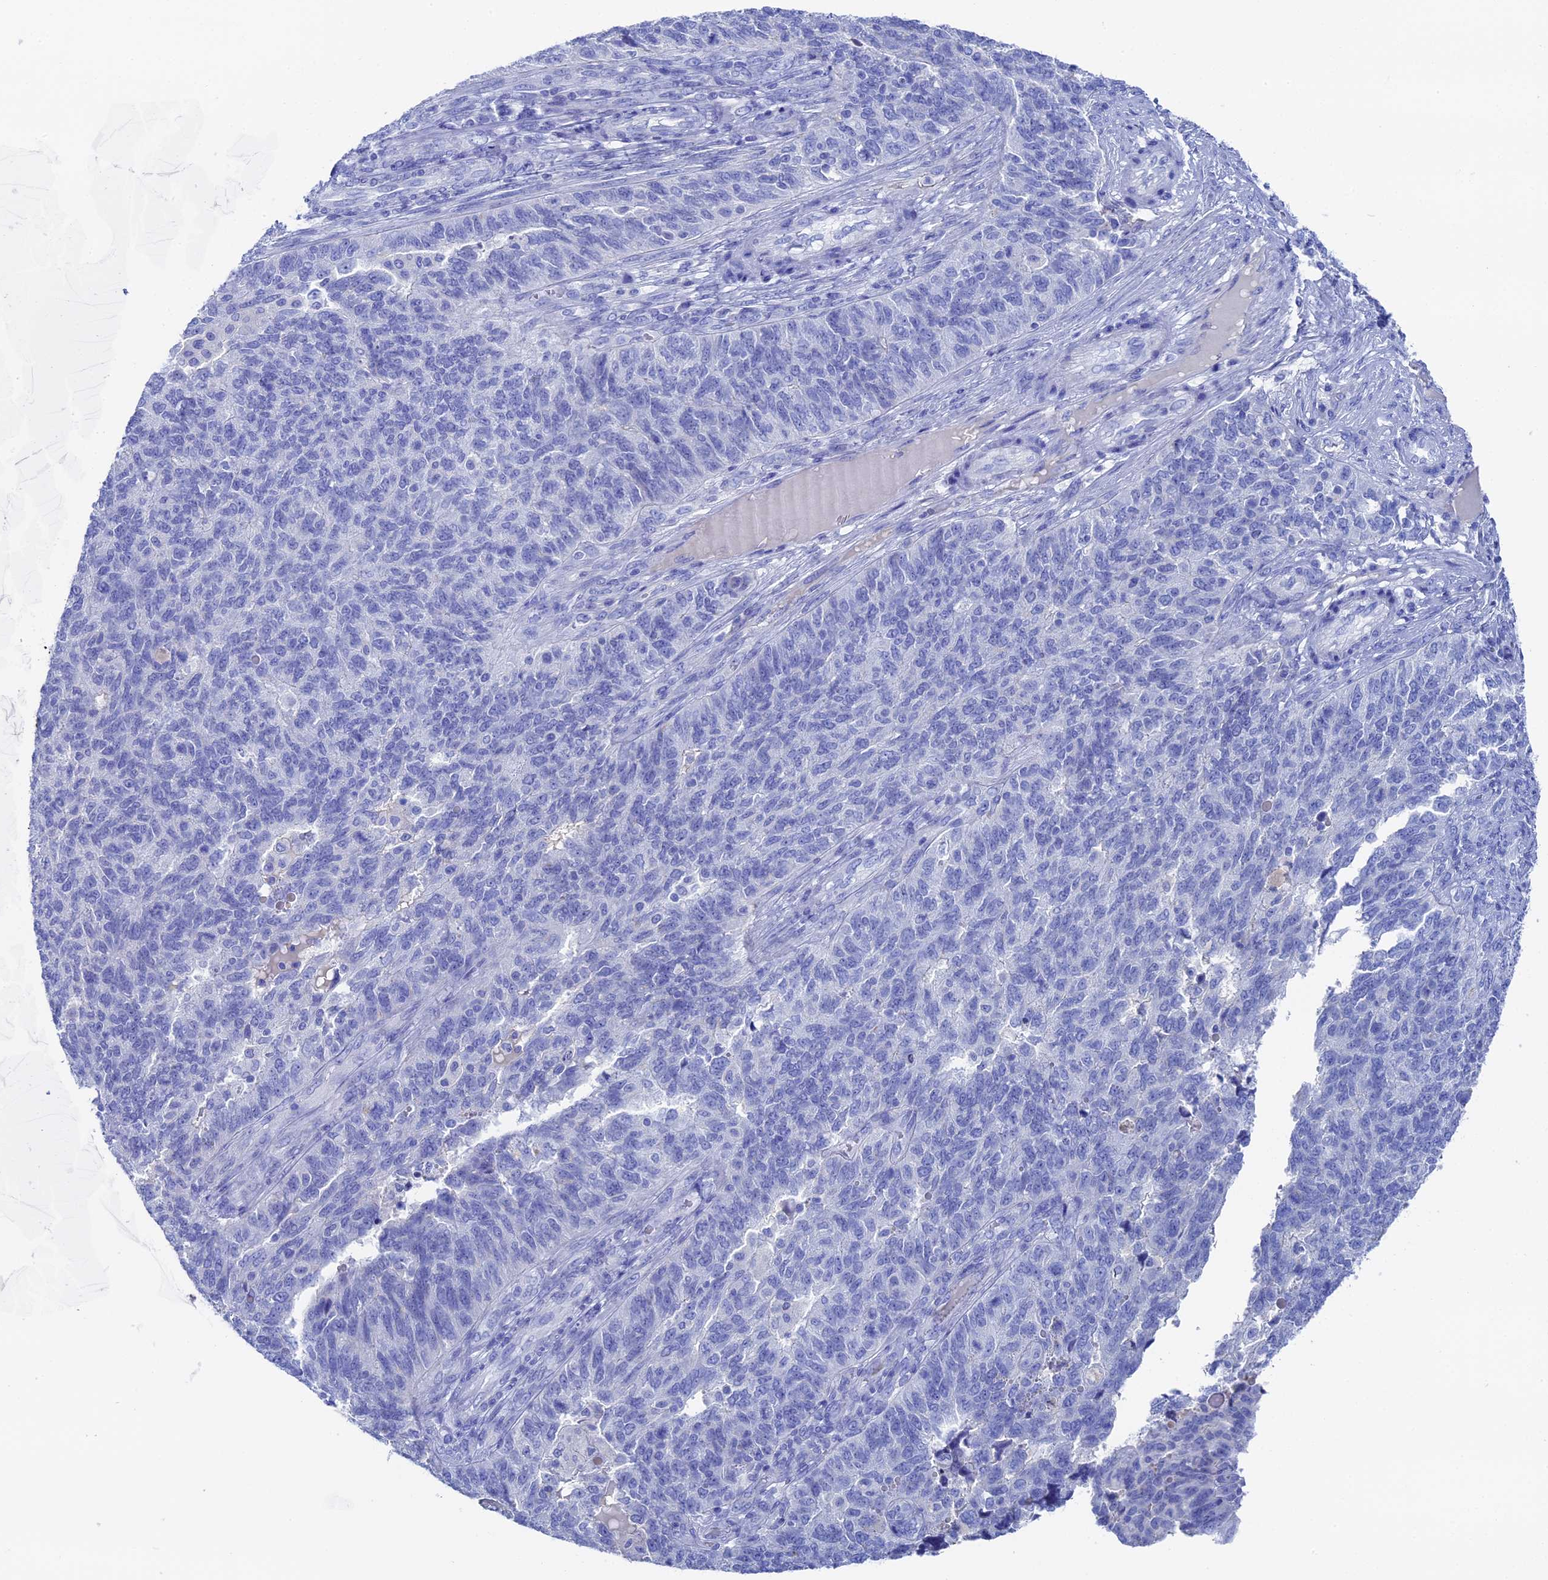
{"staining": {"intensity": "negative", "quantity": "none", "location": "none"}, "tissue": "endometrial cancer", "cell_type": "Tumor cells", "image_type": "cancer", "snomed": [{"axis": "morphology", "description": "Adenocarcinoma, NOS"}, {"axis": "topography", "description": "Endometrium"}], "caption": "Tumor cells show no significant staining in endometrial cancer (adenocarcinoma).", "gene": "UNC119", "patient": {"sex": "female", "age": 66}}